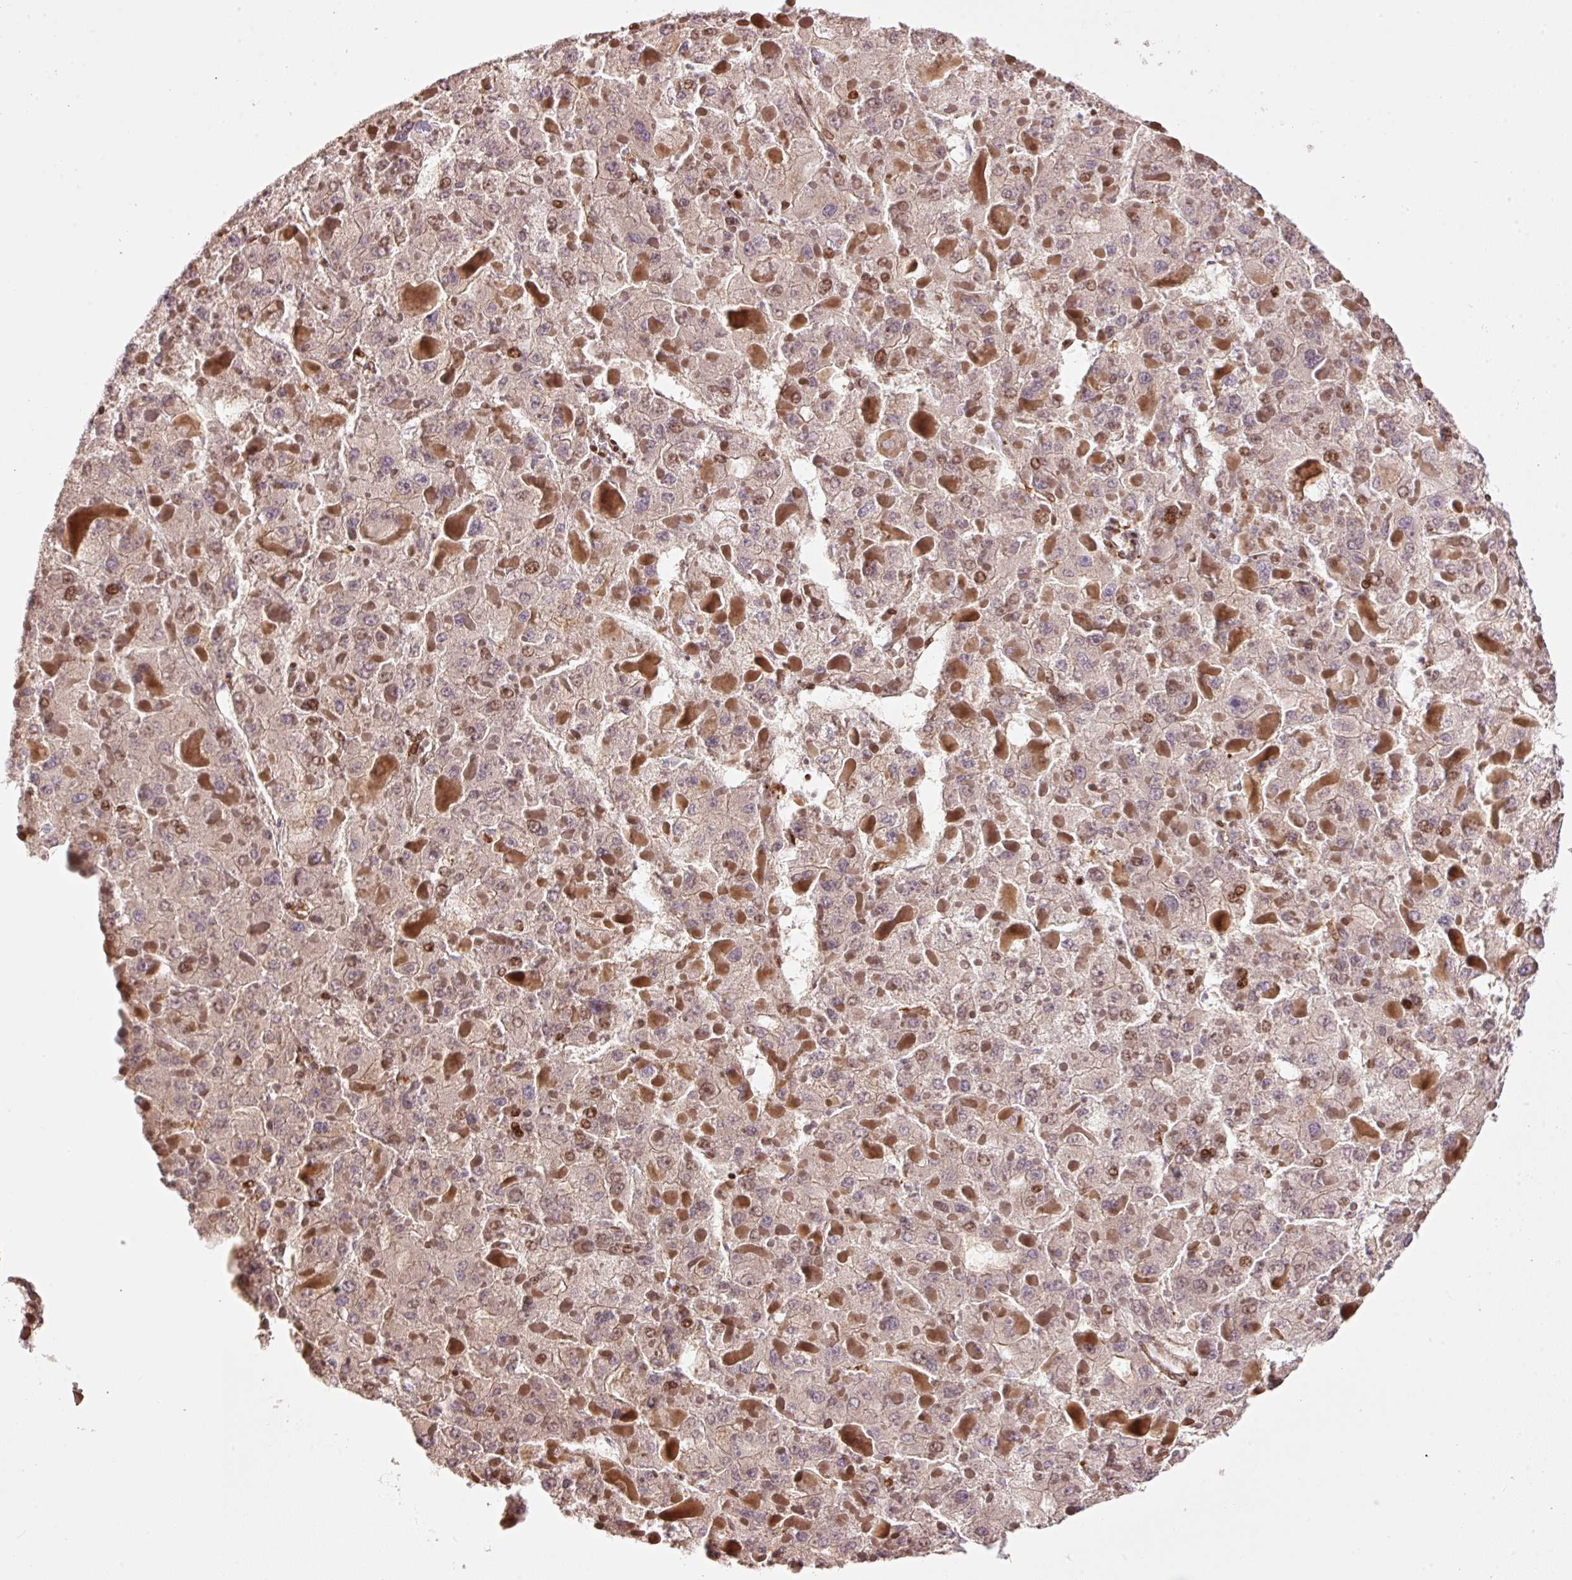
{"staining": {"intensity": "weak", "quantity": ">75%", "location": "cytoplasmic/membranous"}, "tissue": "liver cancer", "cell_type": "Tumor cells", "image_type": "cancer", "snomed": [{"axis": "morphology", "description": "Carcinoma, Hepatocellular, NOS"}, {"axis": "topography", "description": "Liver"}], "caption": "The immunohistochemical stain highlights weak cytoplasmic/membranous positivity in tumor cells of liver cancer tissue.", "gene": "TMEM8B", "patient": {"sex": "female", "age": 73}}